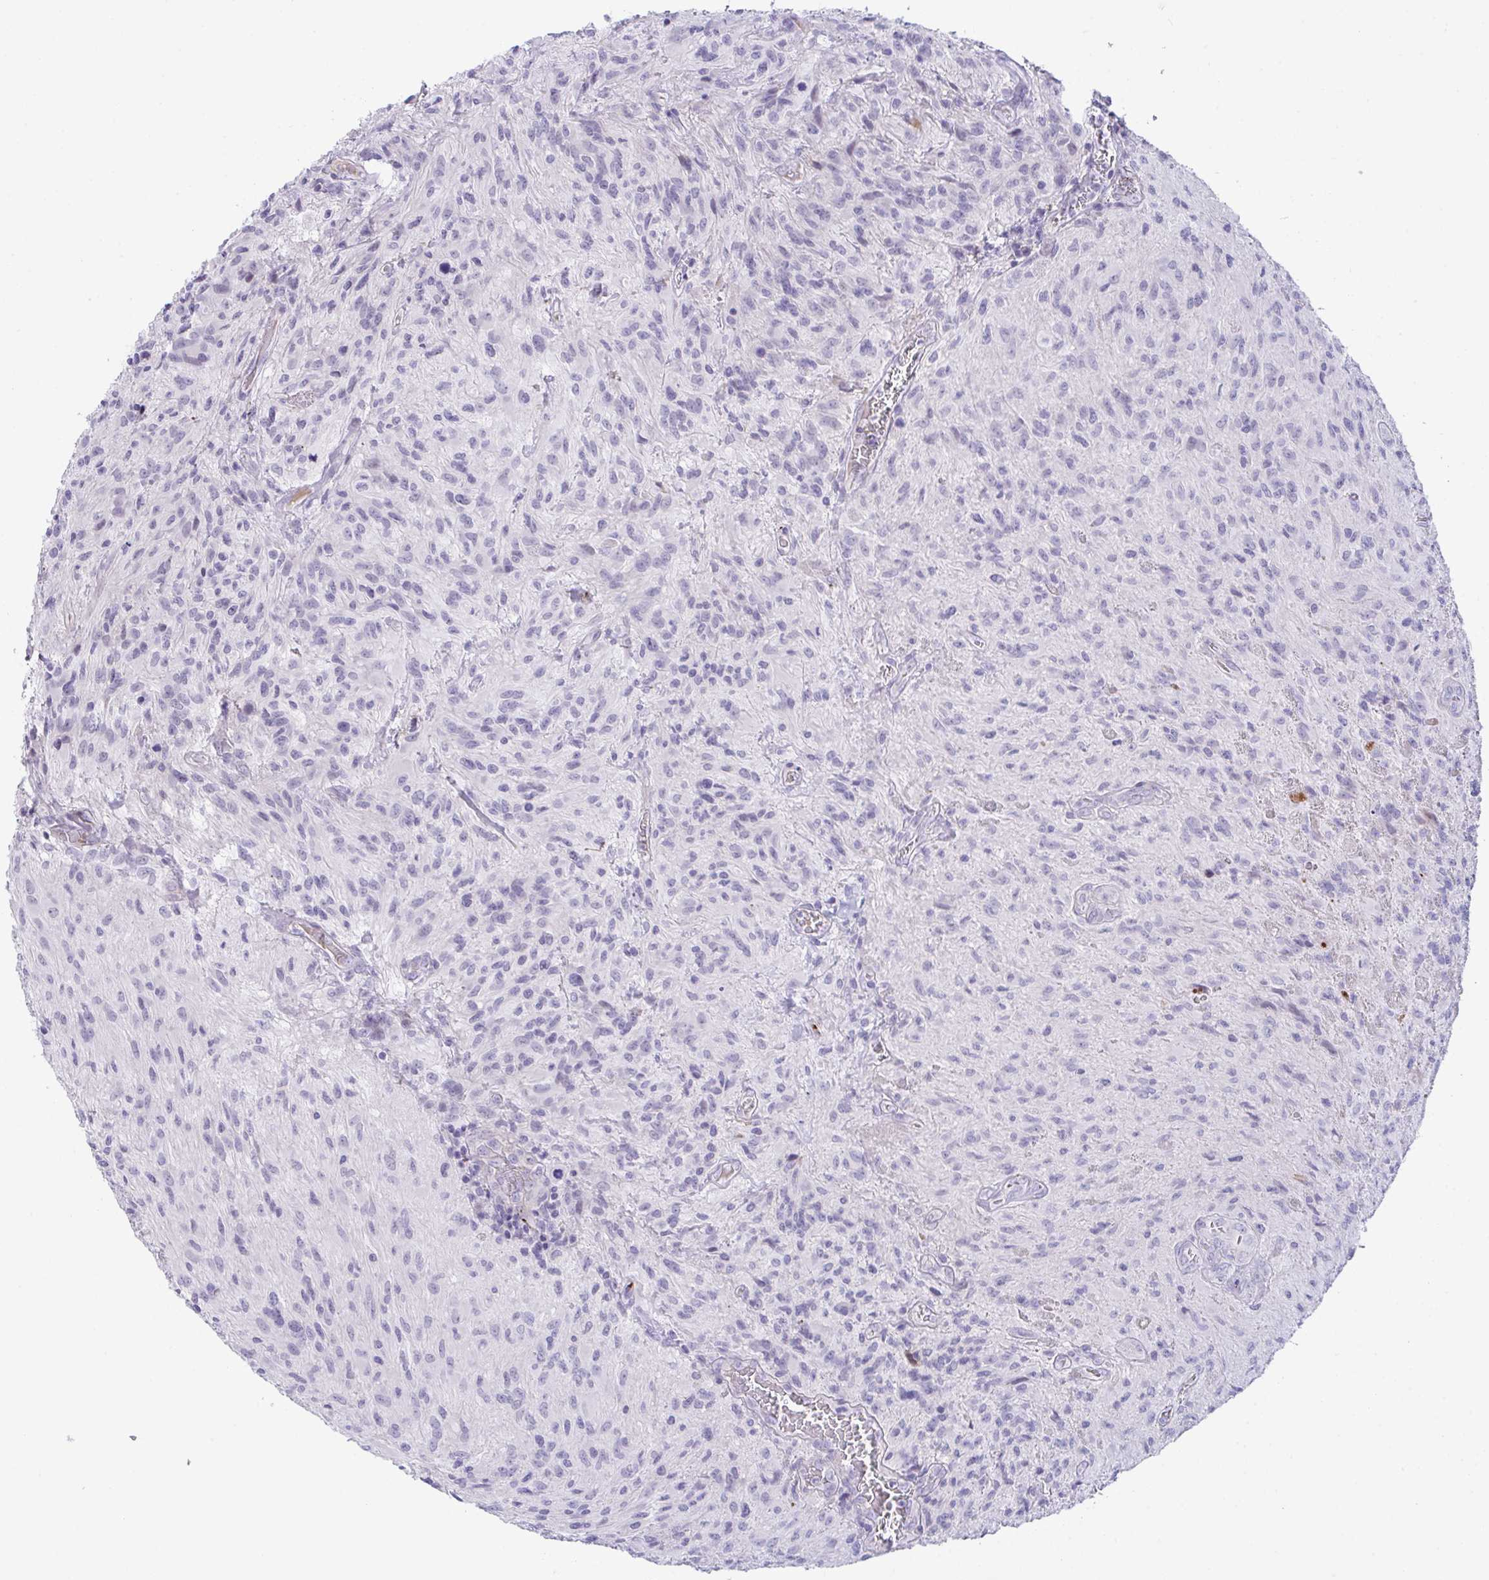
{"staining": {"intensity": "negative", "quantity": "none", "location": "none"}, "tissue": "glioma", "cell_type": "Tumor cells", "image_type": "cancer", "snomed": [{"axis": "morphology", "description": "Glioma, malignant, High grade"}, {"axis": "topography", "description": "Brain"}], "caption": "This is a histopathology image of immunohistochemistry (IHC) staining of malignant high-grade glioma, which shows no expression in tumor cells.", "gene": "KMT2E", "patient": {"sex": "male", "age": 47}}